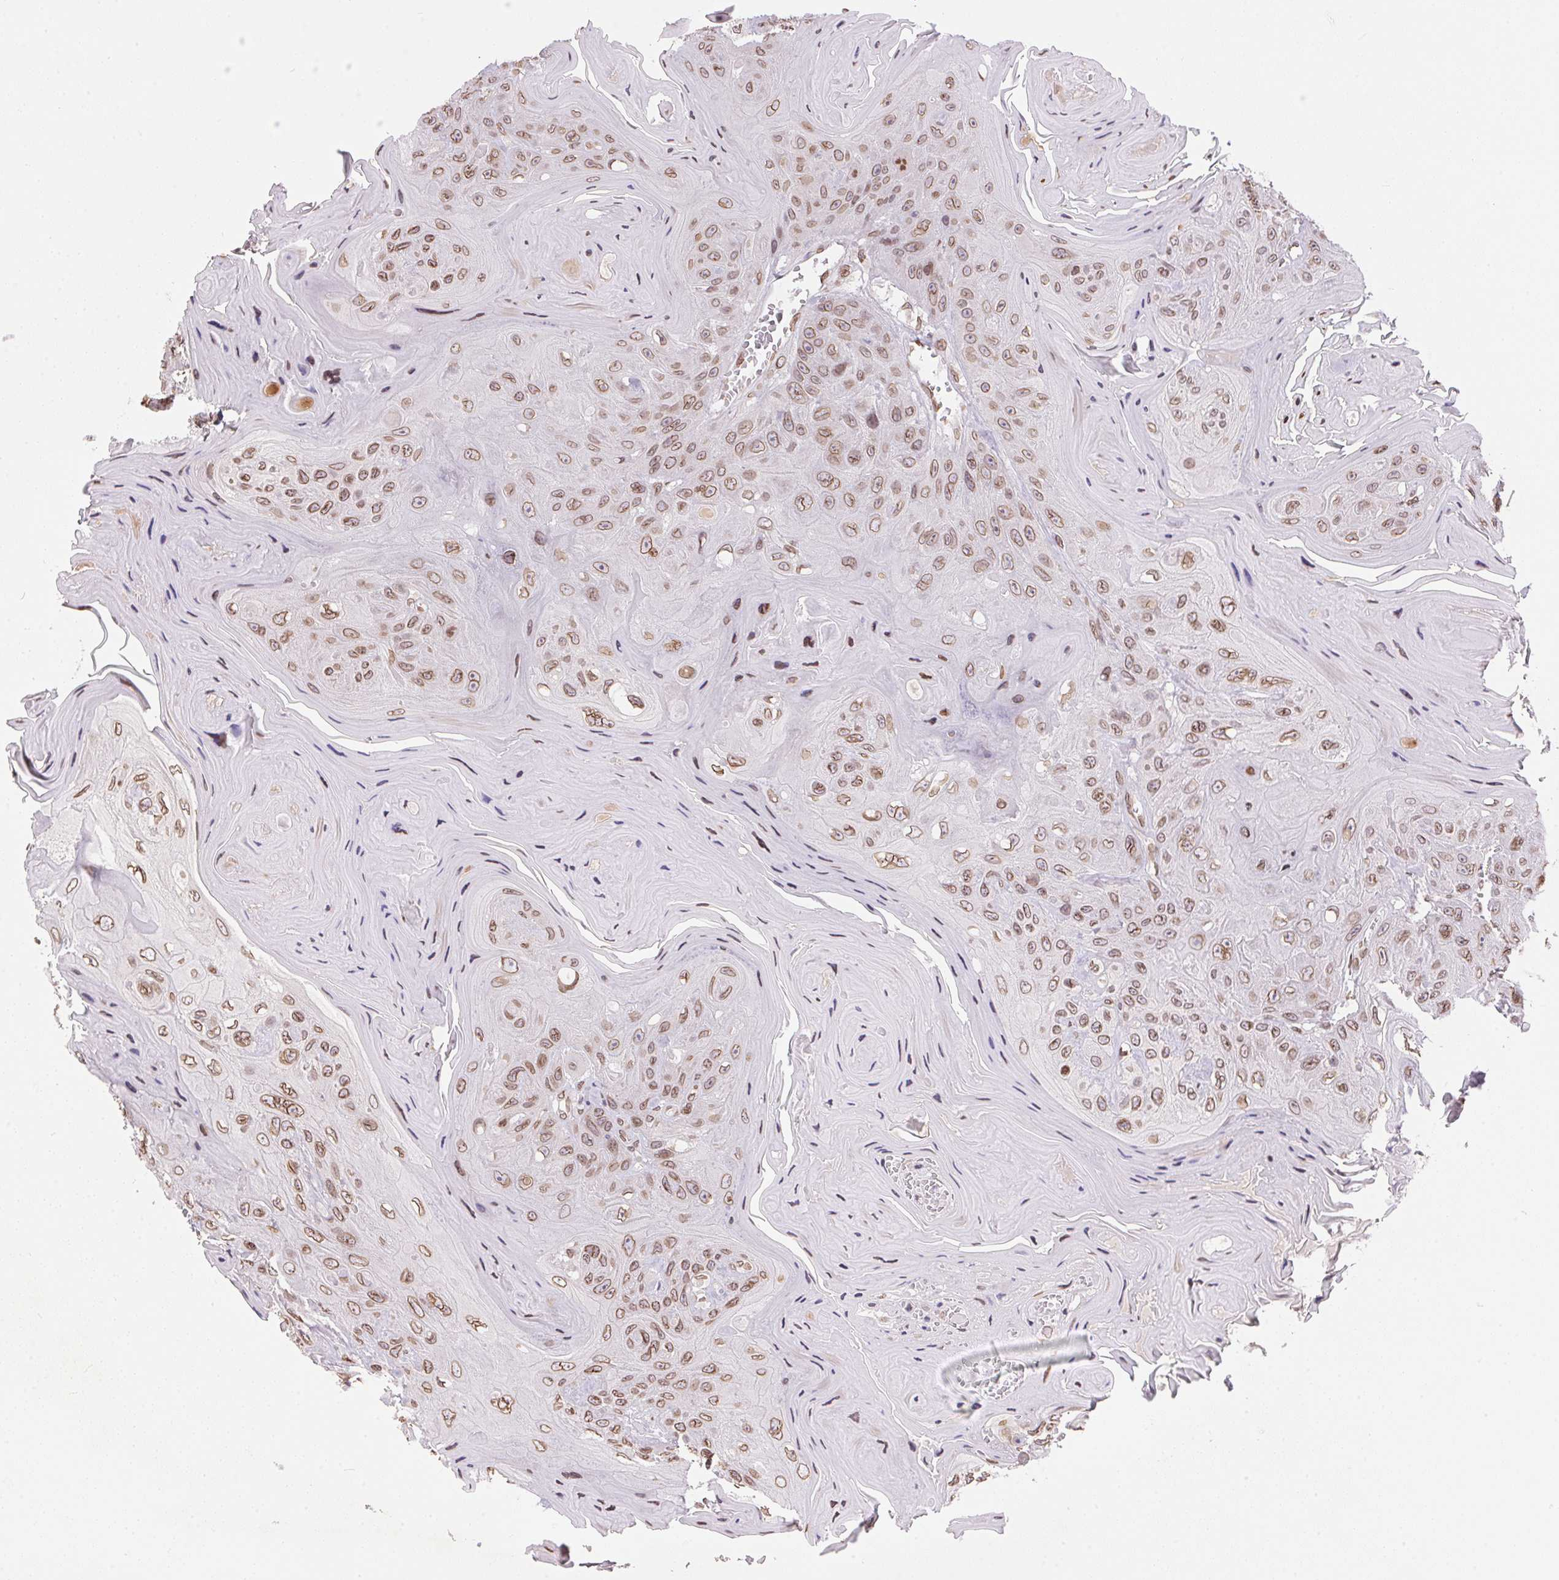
{"staining": {"intensity": "moderate", "quantity": ">75%", "location": "cytoplasmic/membranous,nuclear"}, "tissue": "head and neck cancer", "cell_type": "Tumor cells", "image_type": "cancer", "snomed": [{"axis": "morphology", "description": "Squamous cell carcinoma, NOS"}, {"axis": "topography", "description": "Head-Neck"}], "caption": "Immunohistochemistry (IHC) photomicrograph of neoplastic tissue: head and neck cancer (squamous cell carcinoma) stained using immunohistochemistry displays medium levels of moderate protein expression localized specifically in the cytoplasmic/membranous and nuclear of tumor cells, appearing as a cytoplasmic/membranous and nuclear brown color.", "gene": "TMEM175", "patient": {"sex": "female", "age": 59}}